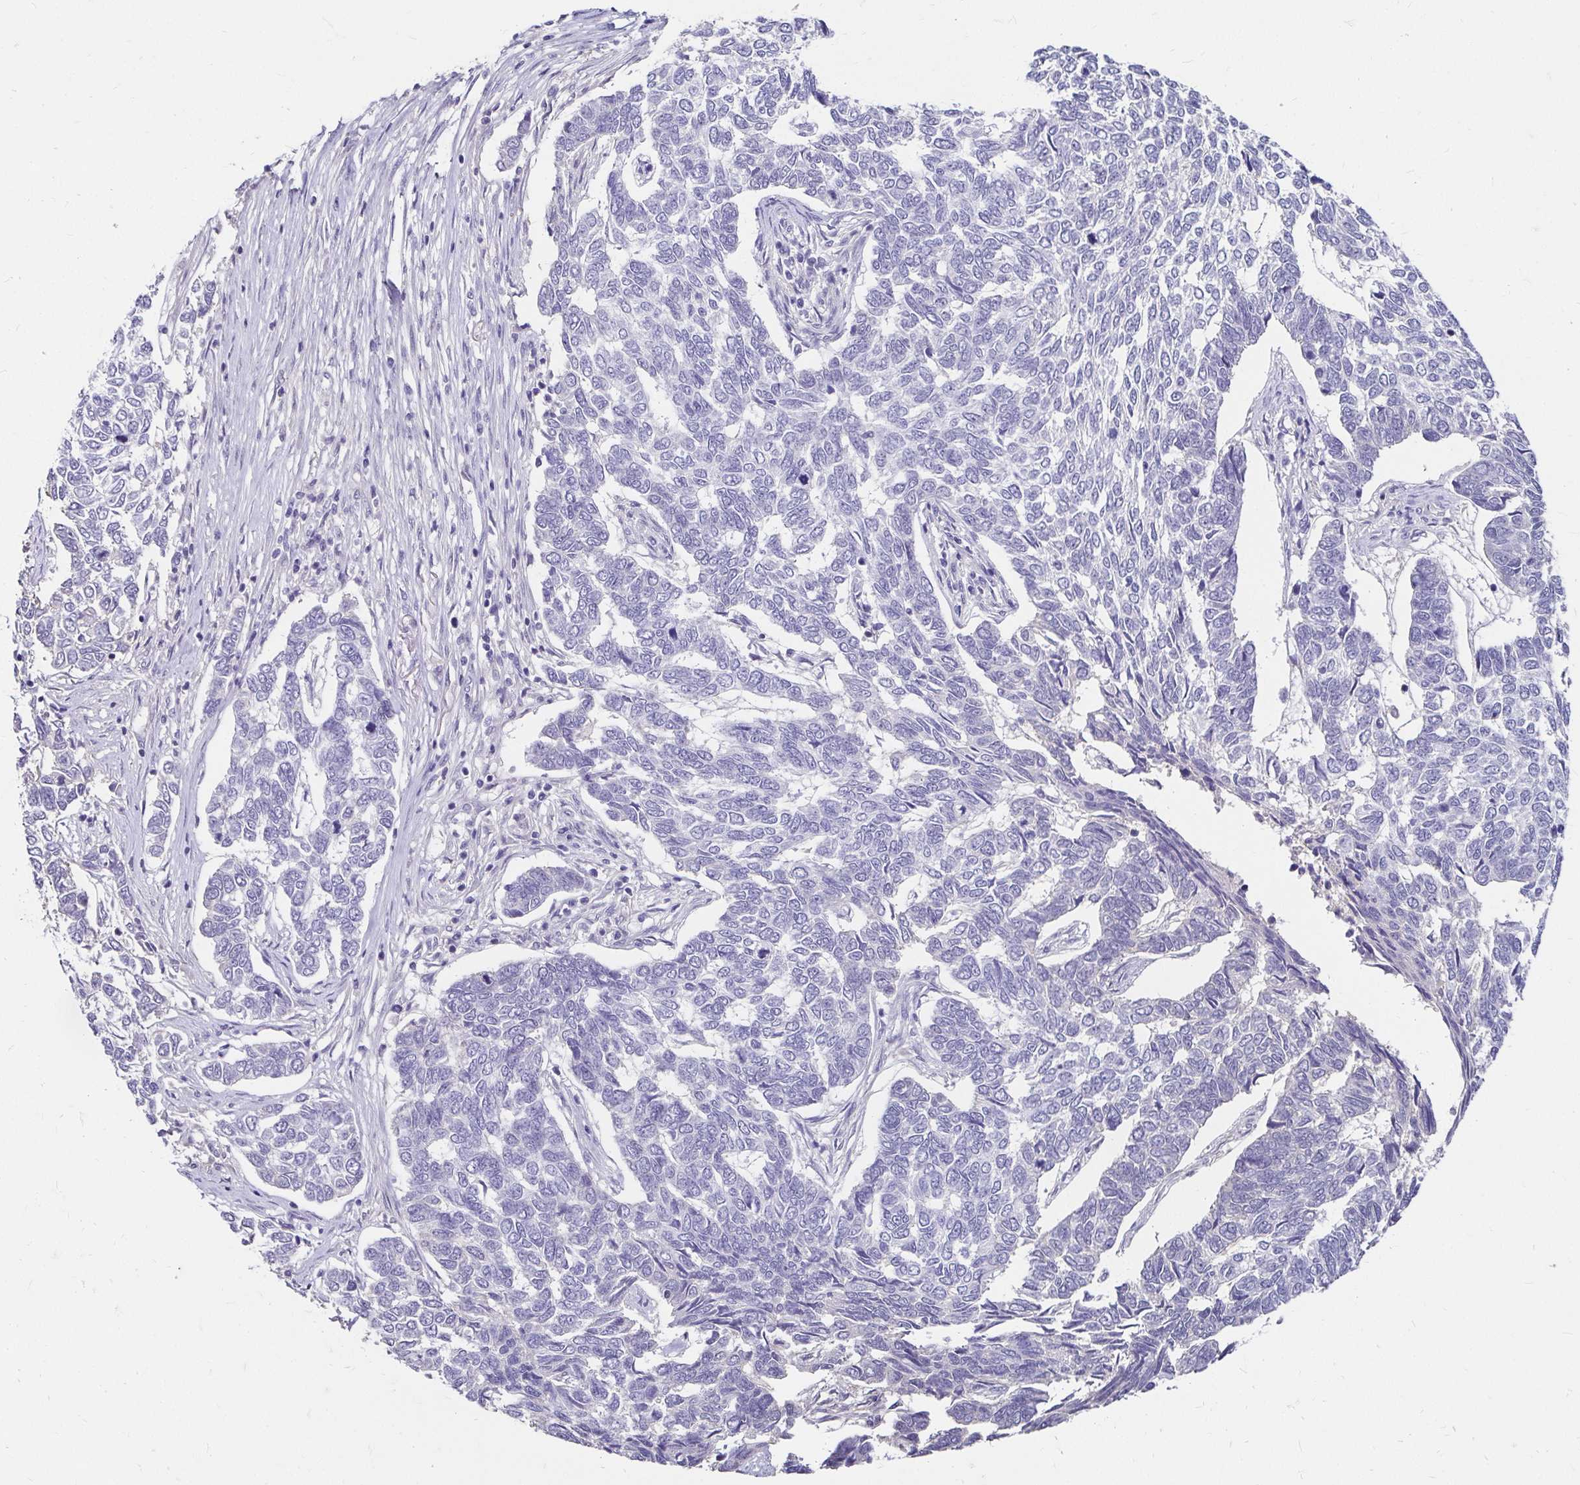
{"staining": {"intensity": "negative", "quantity": "none", "location": "none"}, "tissue": "skin cancer", "cell_type": "Tumor cells", "image_type": "cancer", "snomed": [{"axis": "morphology", "description": "Basal cell carcinoma"}, {"axis": "topography", "description": "Skin"}], "caption": "Immunohistochemistry (IHC) image of neoplastic tissue: skin cancer stained with DAB (3,3'-diaminobenzidine) exhibits no significant protein staining in tumor cells. (DAB (3,3'-diaminobenzidine) IHC with hematoxylin counter stain).", "gene": "SCG3", "patient": {"sex": "female", "age": 65}}